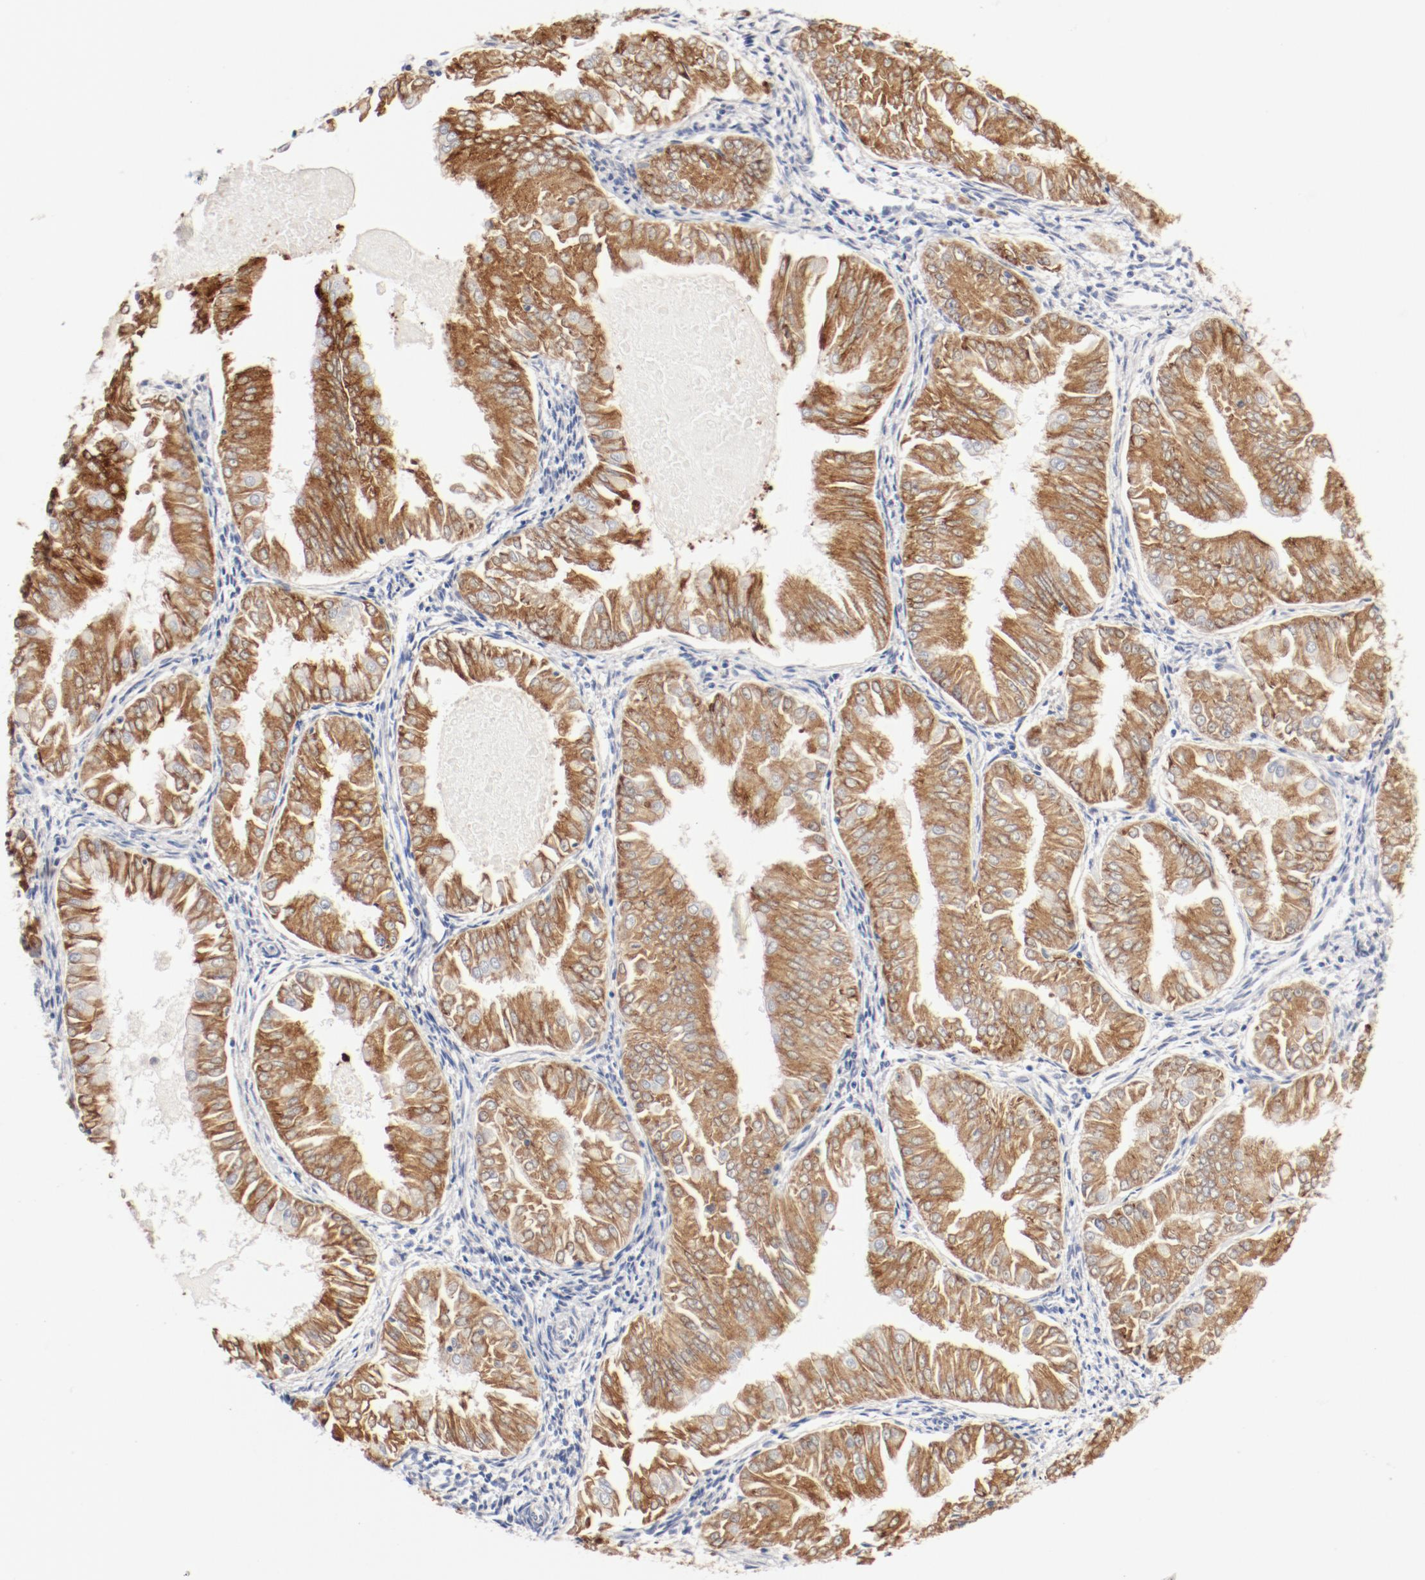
{"staining": {"intensity": "moderate", "quantity": ">75%", "location": "cytoplasmic/membranous"}, "tissue": "endometrial cancer", "cell_type": "Tumor cells", "image_type": "cancer", "snomed": [{"axis": "morphology", "description": "Adenocarcinoma, NOS"}, {"axis": "topography", "description": "Endometrium"}], "caption": "The image demonstrates immunohistochemical staining of endometrial cancer. There is moderate cytoplasmic/membranous staining is appreciated in about >75% of tumor cells. The protein is stained brown, and the nuclei are stained in blue (DAB IHC with brightfield microscopy, high magnification).", "gene": "PDPK1", "patient": {"sex": "female", "age": 53}}